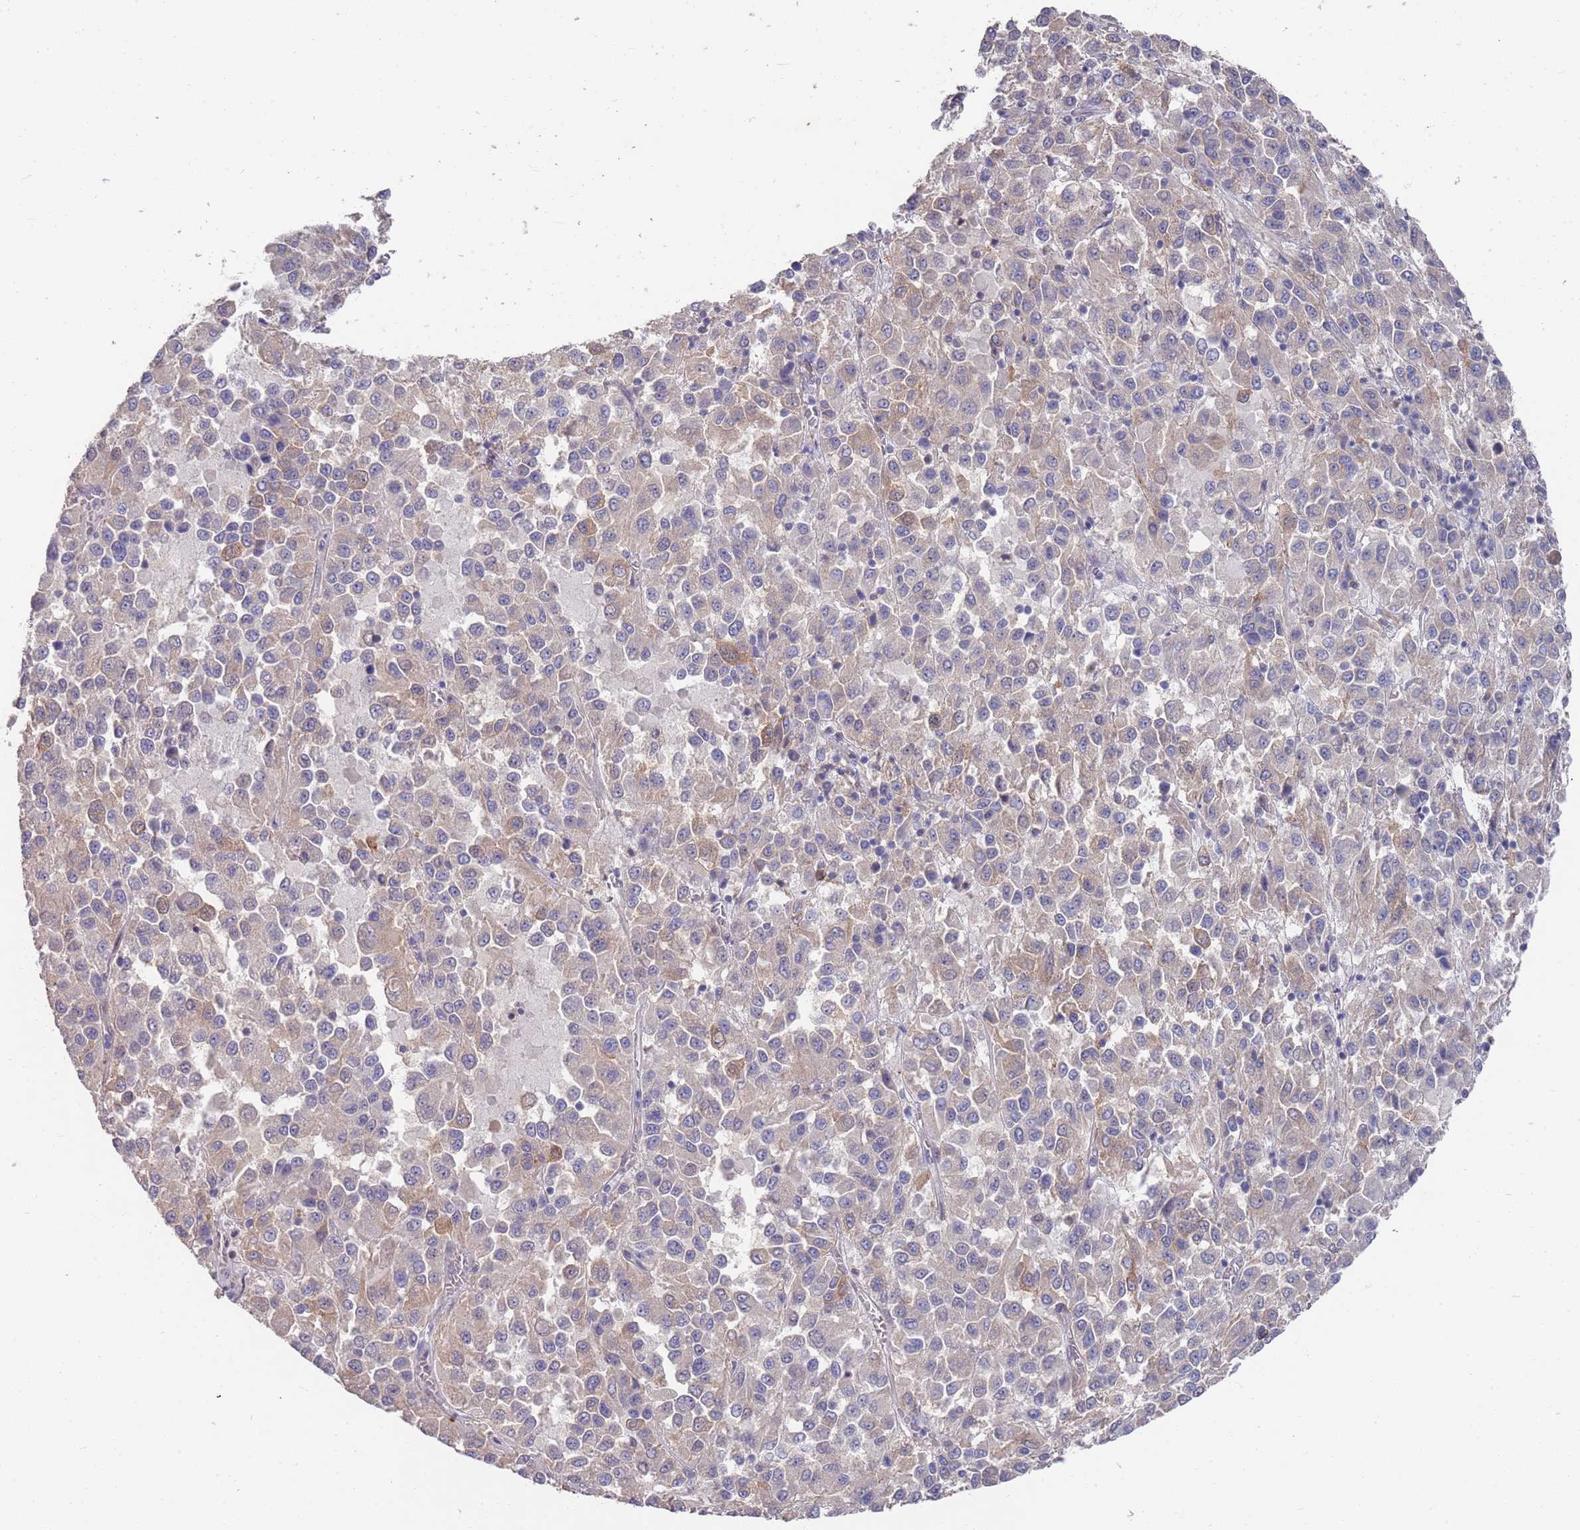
{"staining": {"intensity": "weak", "quantity": "25%-75%", "location": "cytoplasmic/membranous"}, "tissue": "melanoma", "cell_type": "Tumor cells", "image_type": "cancer", "snomed": [{"axis": "morphology", "description": "Malignant melanoma, Metastatic site"}, {"axis": "topography", "description": "Lung"}], "caption": "DAB immunohistochemical staining of human malignant melanoma (metastatic site) reveals weak cytoplasmic/membranous protein expression in approximately 25%-75% of tumor cells. The staining was performed using DAB (3,3'-diaminobenzidine) to visualize the protein expression in brown, while the nuclei were stained in blue with hematoxylin (Magnification: 20x).", "gene": "ANK2", "patient": {"sex": "male", "age": 64}}